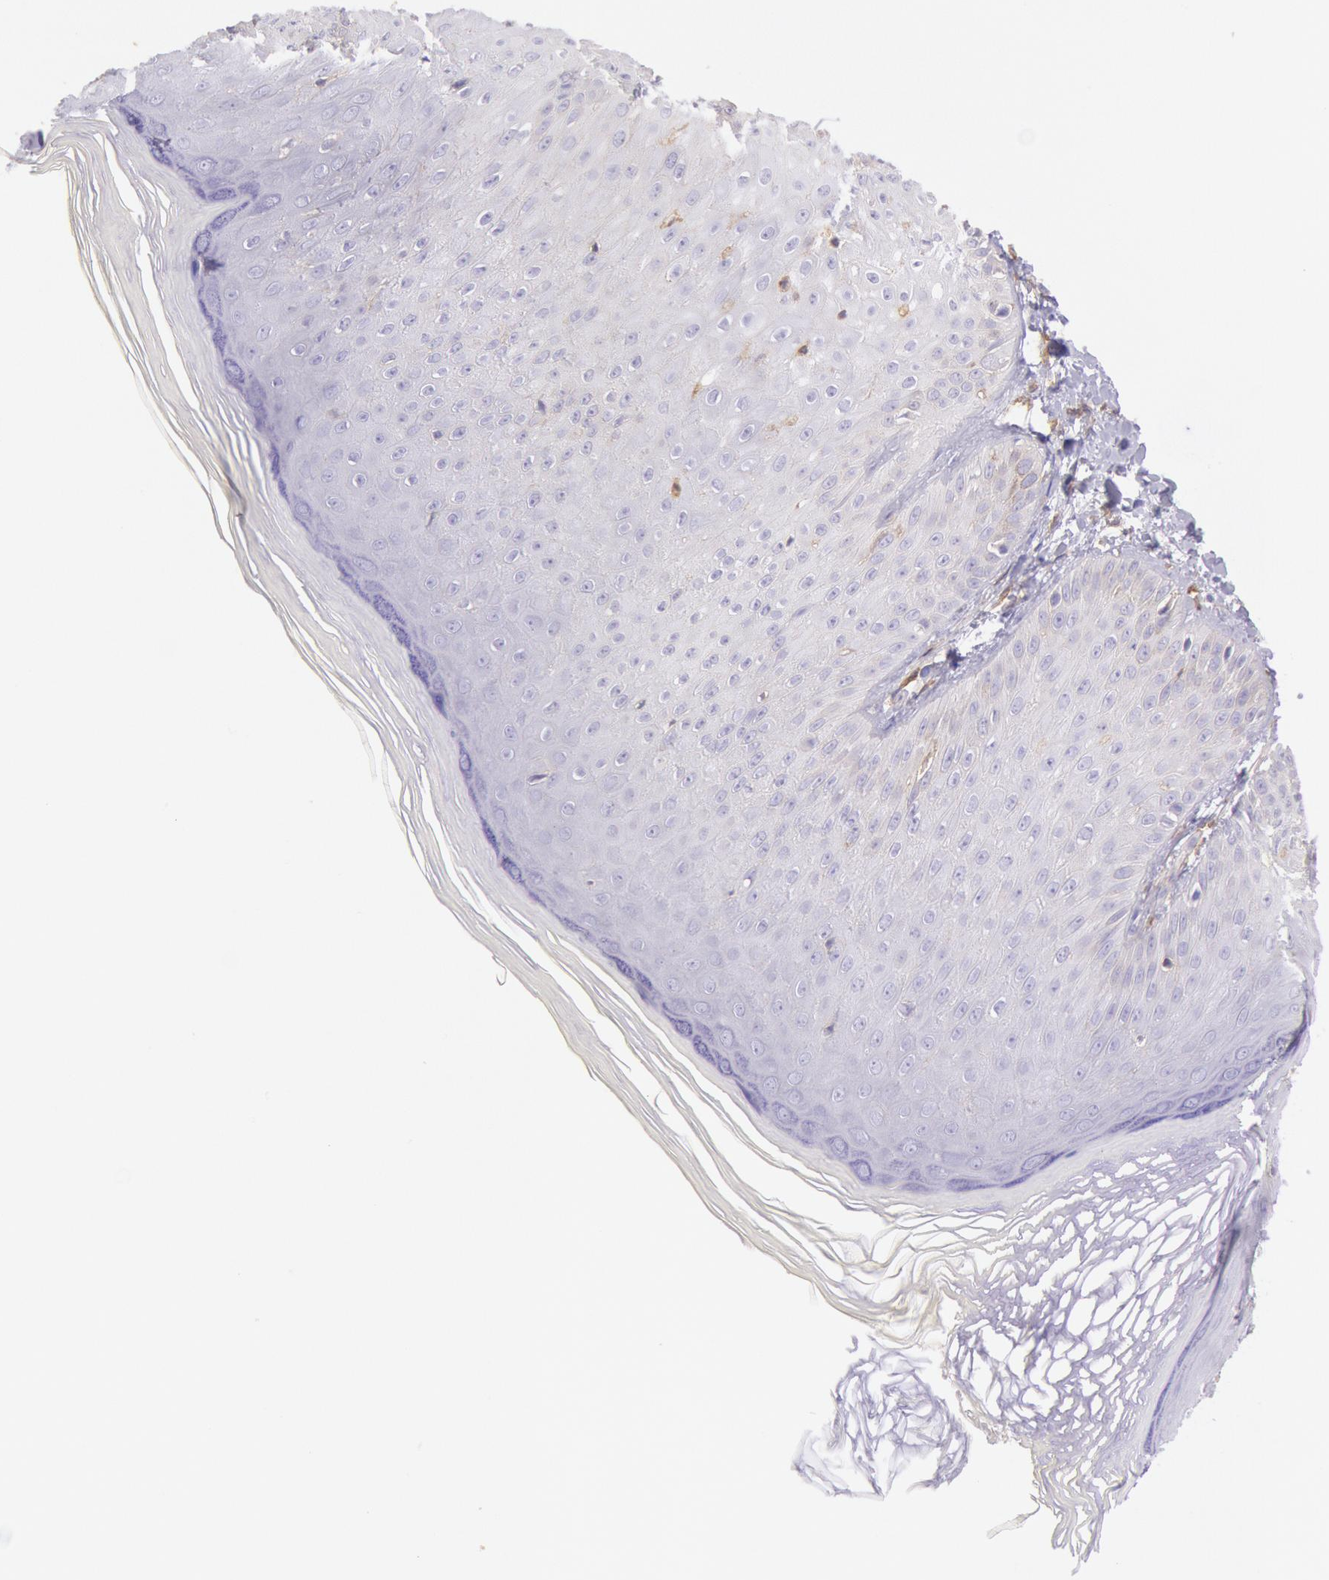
{"staining": {"intensity": "weak", "quantity": ">75%", "location": "cytoplasmic/membranous"}, "tissue": "skin", "cell_type": "Epidermal cells", "image_type": "normal", "snomed": [{"axis": "morphology", "description": "Normal tissue, NOS"}, {"axis": "morphology", "description": "Inflammation, NOS"}, {"axis": "topography", "description": "Soft tissue"}, {"axis": "topography", "description": "Anal"}], "caption": "Immunohistochemical staining of unremarkable human skin shows low levels of weak cytoplasmic/membranous expression in approximately >75% of epidermal cells. (DAB = brown stain, brightfield microscopy at high magnification).", "gene": "LYN", "patient": {"sex": "female", "age": 15}}